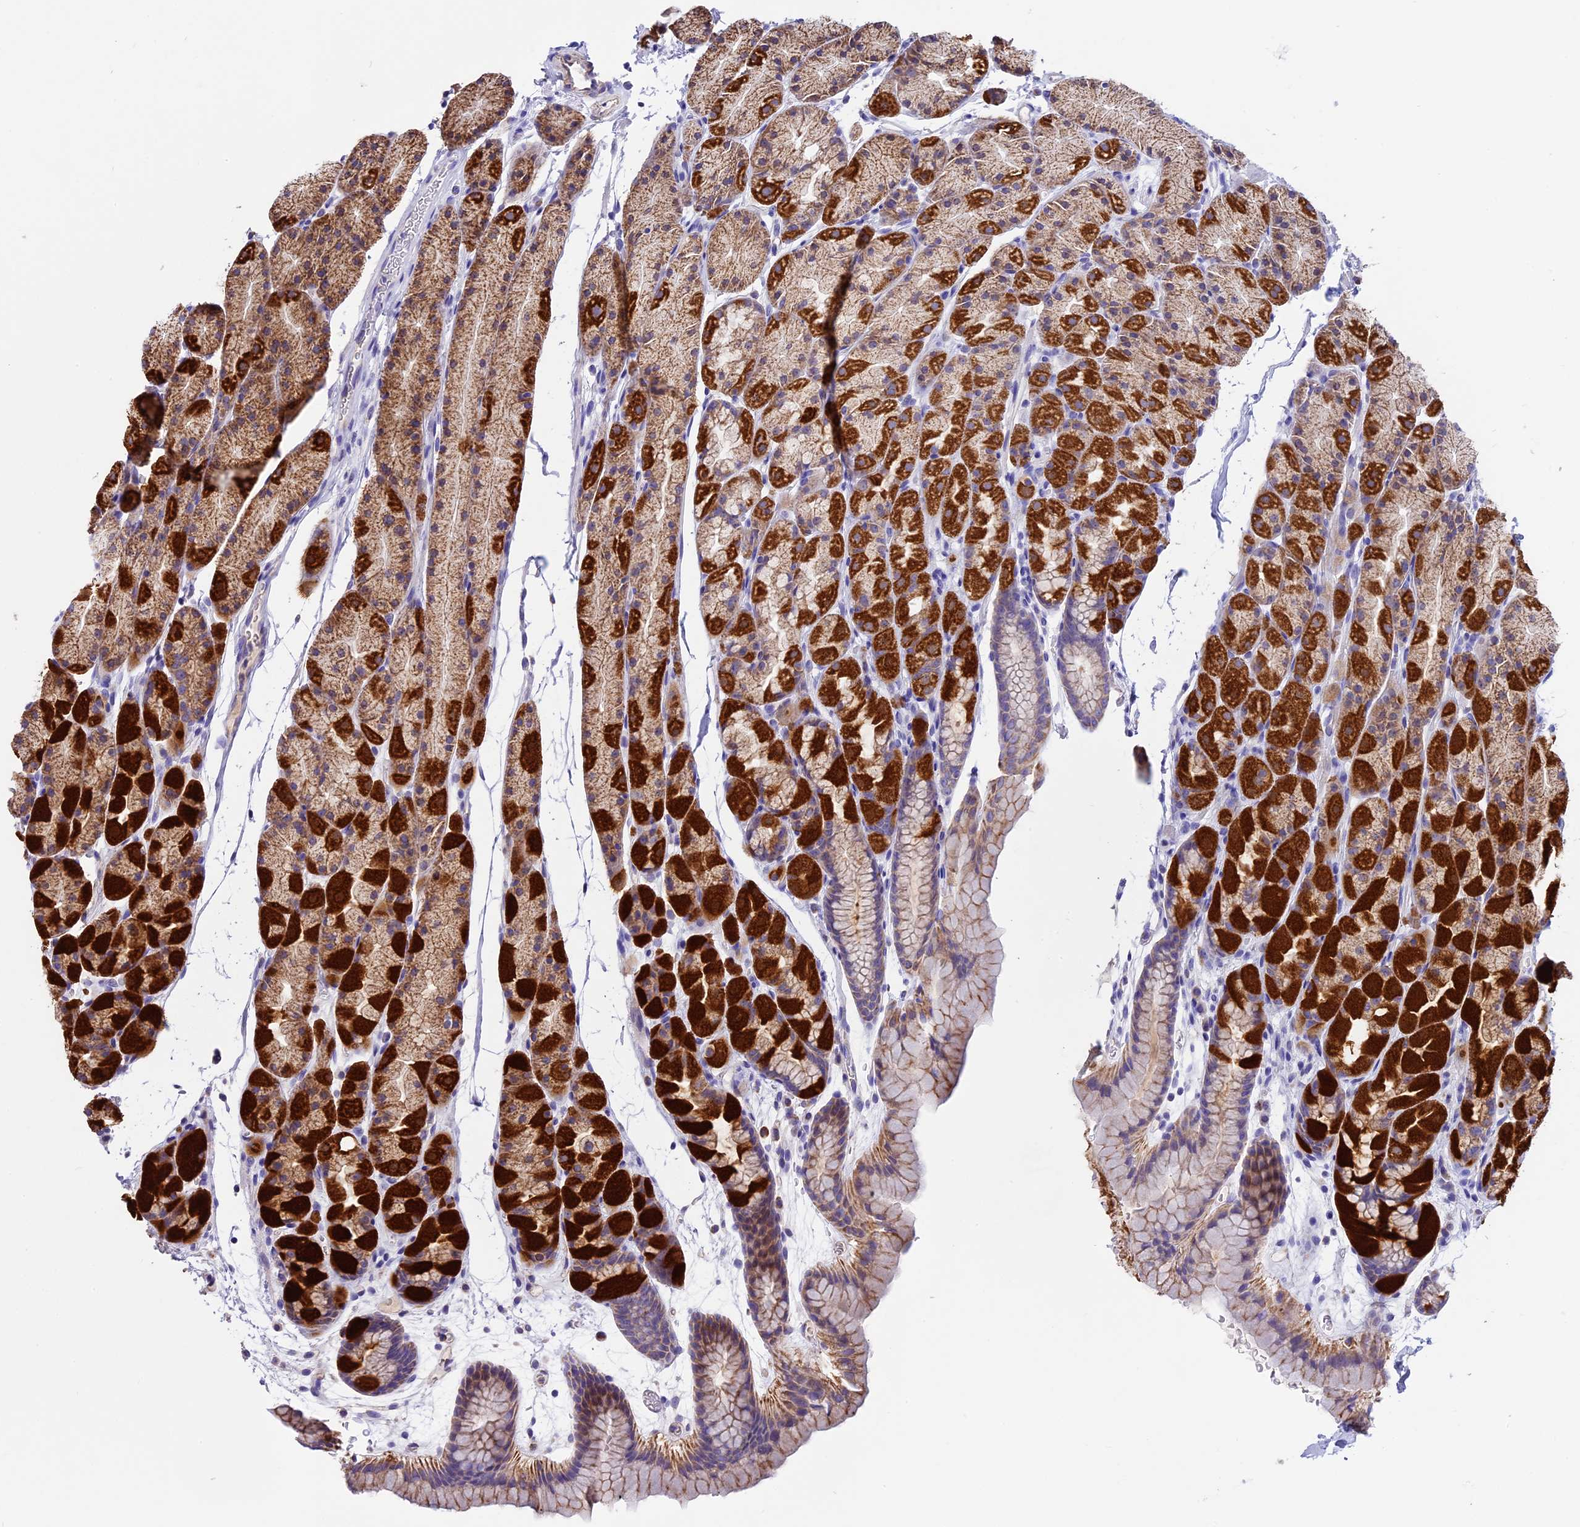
{"staining": {"intensity": "strong", "quantity": "25%-75%", "location": "cytoplasmic/membranous"}, "tissue": "stomach", "cell_type": "Glandular cells", "image_type": "normal", "snomed": [{"axis": "morphology", "description": "Normal tissue, NOS"}, {"axis": "topography", "description": "Stomach, upper"}, {"axis": "topography", "description": "Stomach"}], "caption": "DAB immunohistochemical staining of unremarkable human stomach demonstrates strong cytoplasmic/membranous protein staining in about 25%-75% of glandular cells.", "gene": "COX17", "patient": {"sex": "male", "age": 47}}